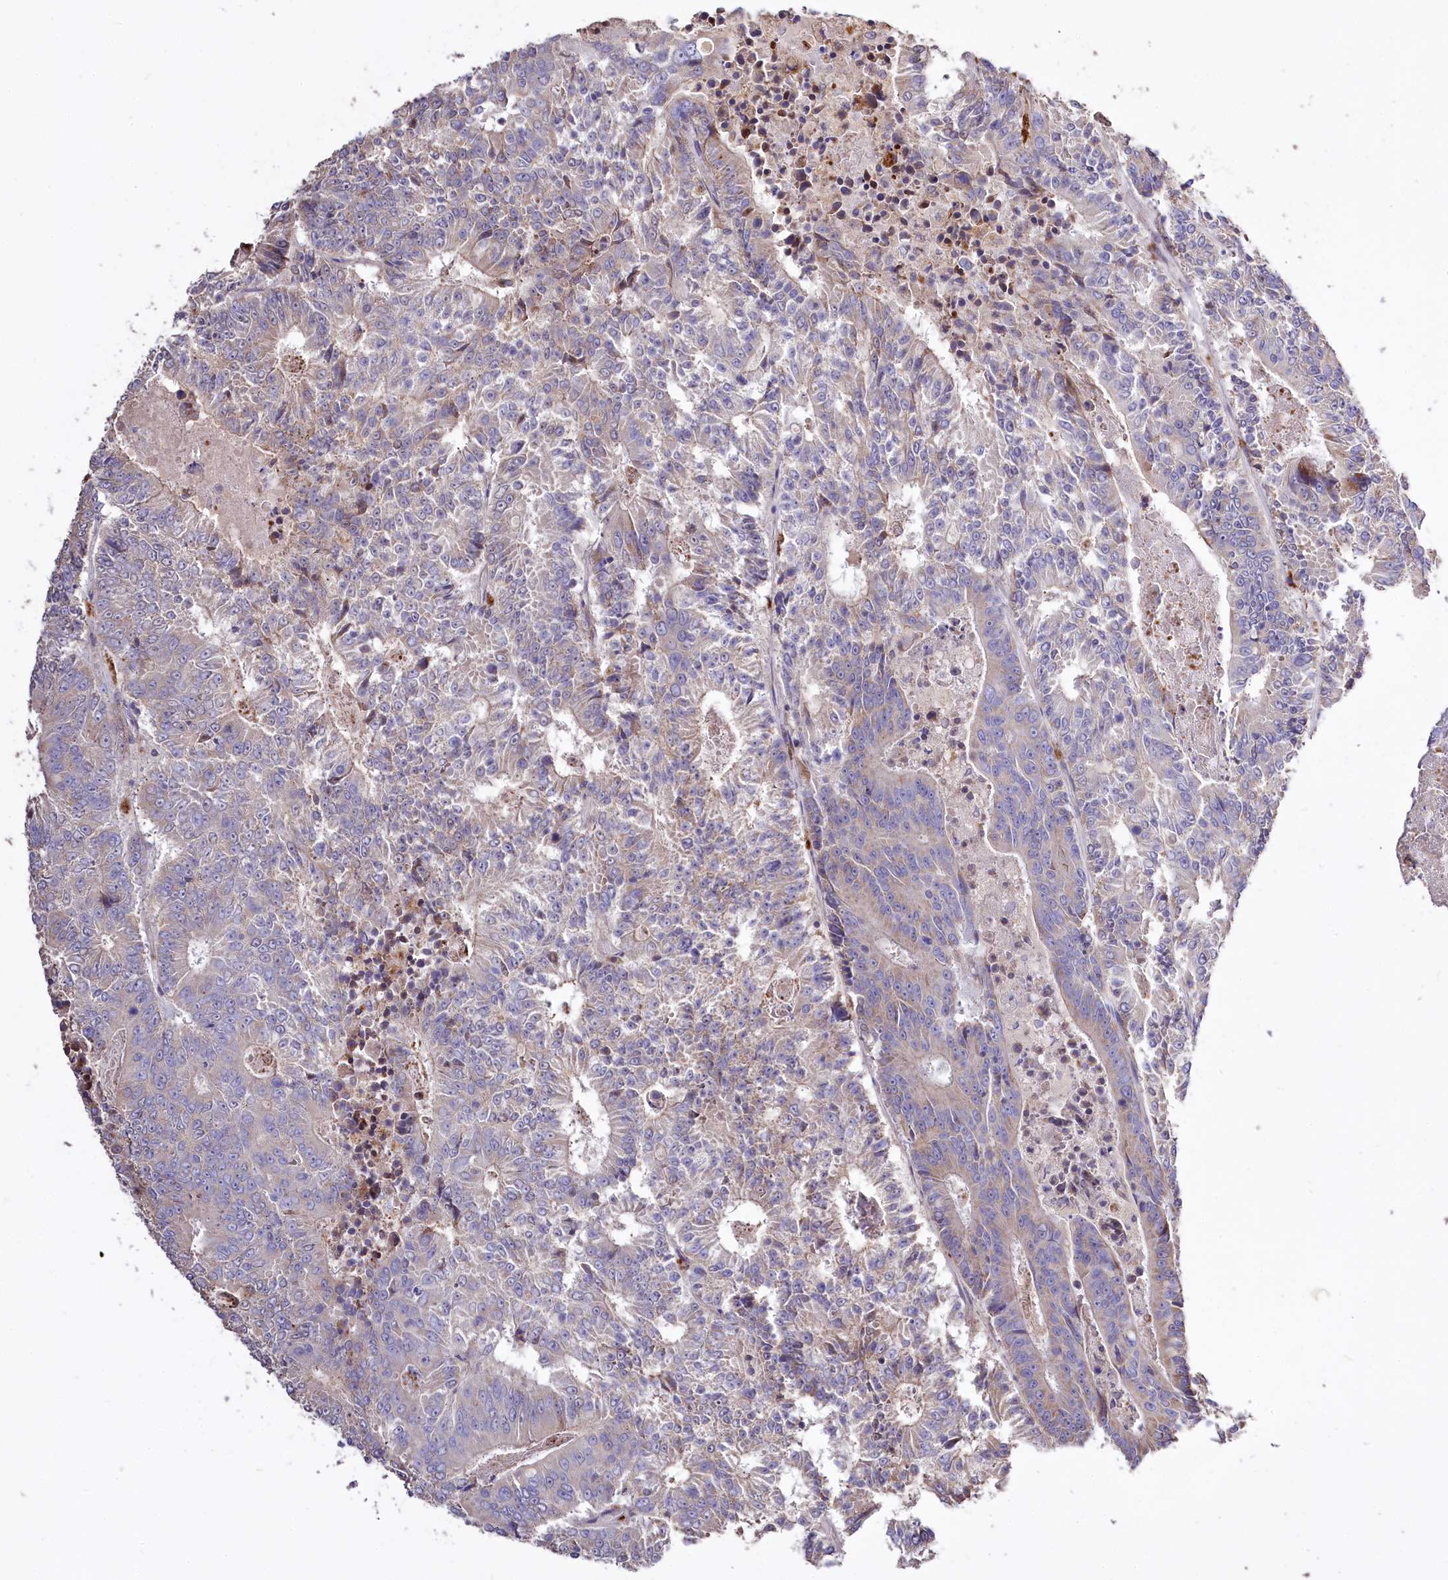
{"staining": {"intensity": "weak", "quantity": "<25%", "location": "cytoplasmic/membranous"}, "tissue": "colorectal cancer", "cell_type": "Tumor cells", "image_type": "cancer", "snomed": [{"axis": "morphology", "description": "Adenocarcinoma, NOS"}, {"axis": "topography", "description": "Colon"}], "caption": "Immunohistochemical staining of colorectal adenocarcinoma displays no significant staining in tumor cells.", "gene": "PTER", "patient": {"sex": "male", "age": 83}}